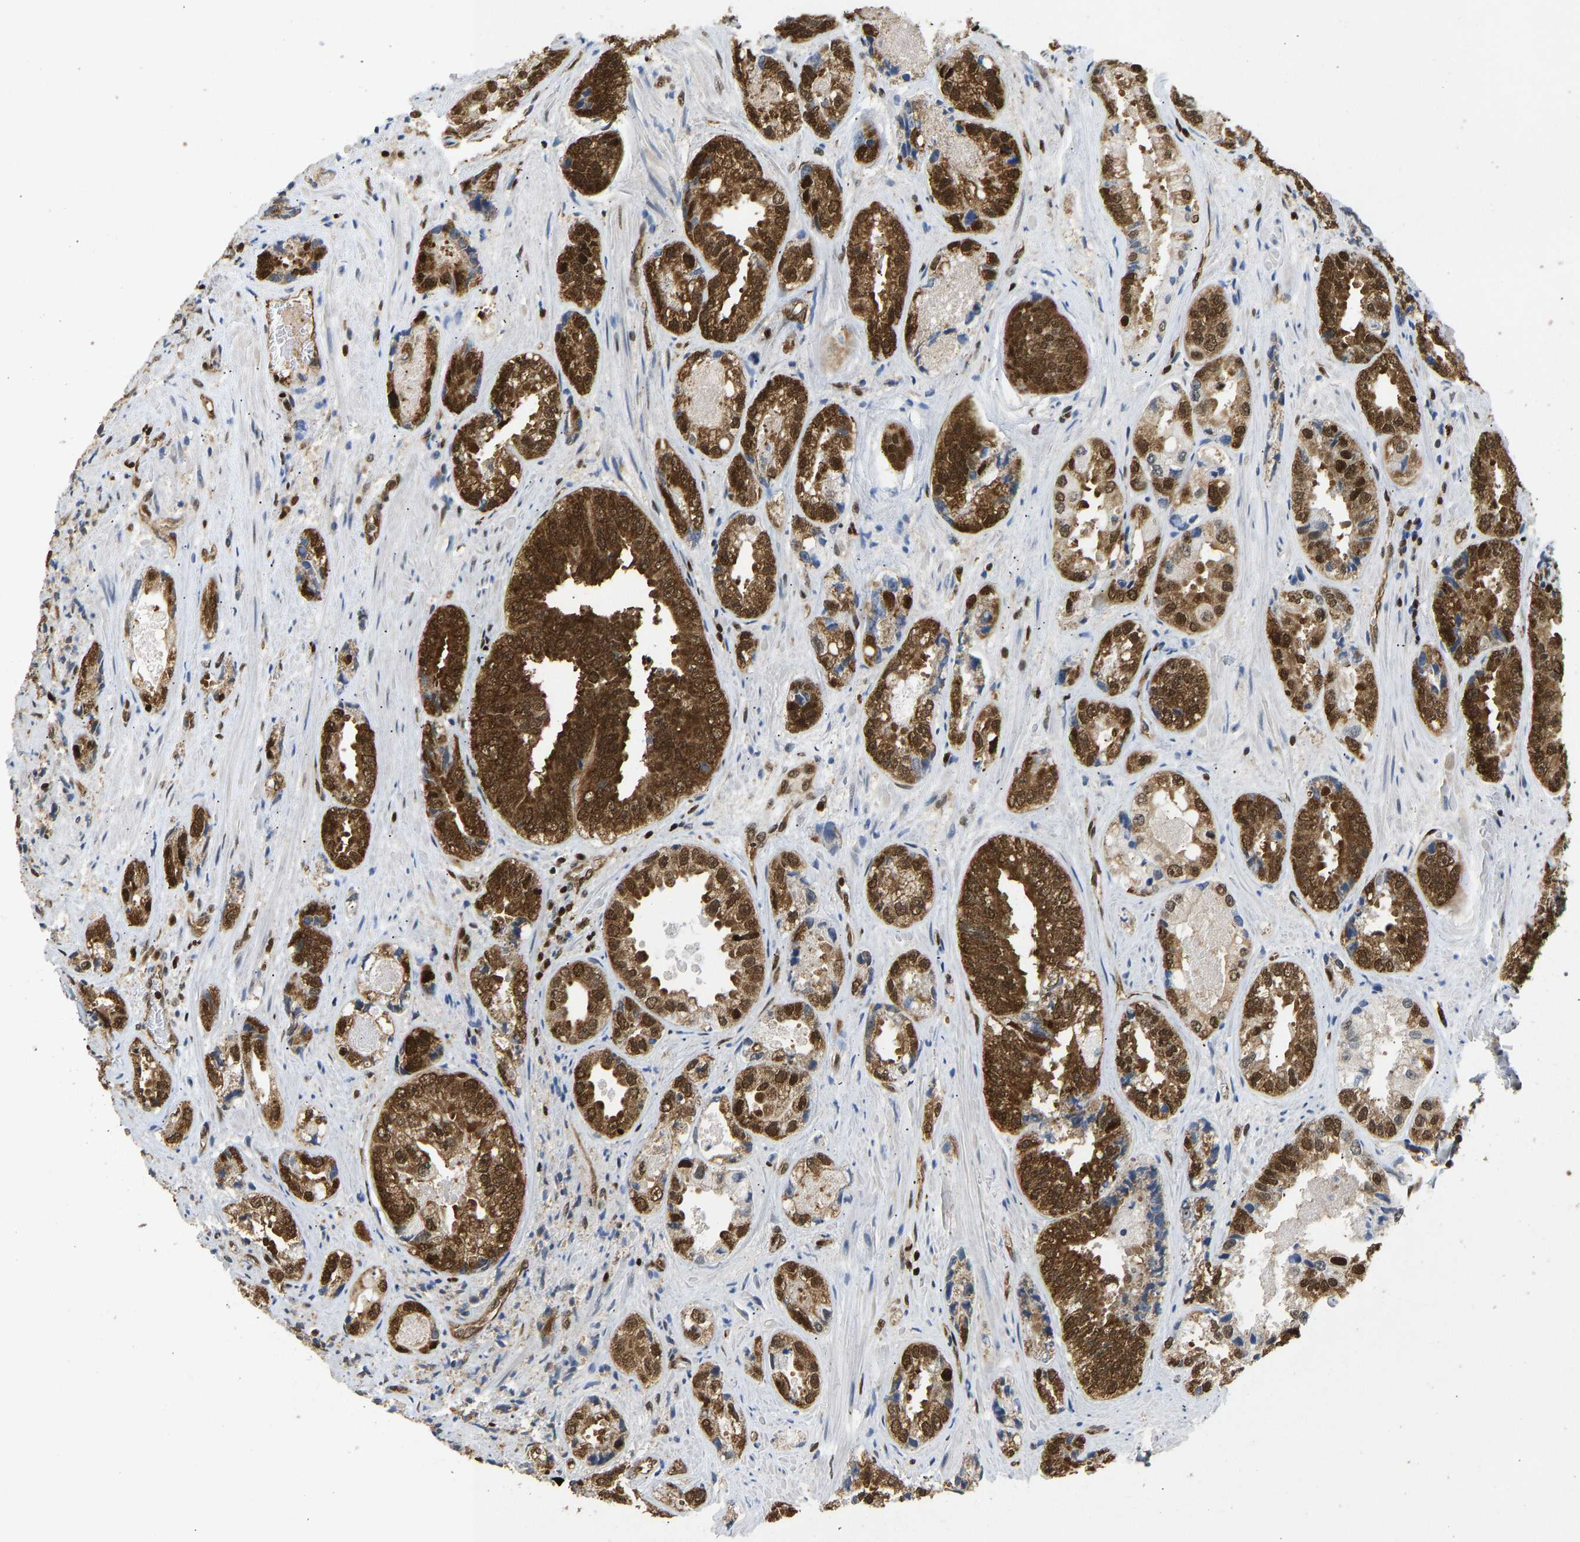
{"staining": {"intensity": "strong", "quantity": ">75%", "location": "cytoplasmic/membranous,nuclear"}, "tissue": "prostate cancer", "cell_type": "Tumor cells", "image_type": "cancer", "snomed": [{"axis": "morphology", "description": "Adenocarcinoma, High grade"}, {"axis": "topography", "description": "Prostate"}], "caption": "A micrograph of prostate cancer (high-grade adenocarcinoma) stained for a protein exhibits strong cytoplasmic/membranous and nuclear brown staining in tumor cells. Immunohistochemistry stains the protein in brown and the nuclei are stained blue.", "gene": "ZSCAN20", "patient": {"sex": "male", "age": 61}}